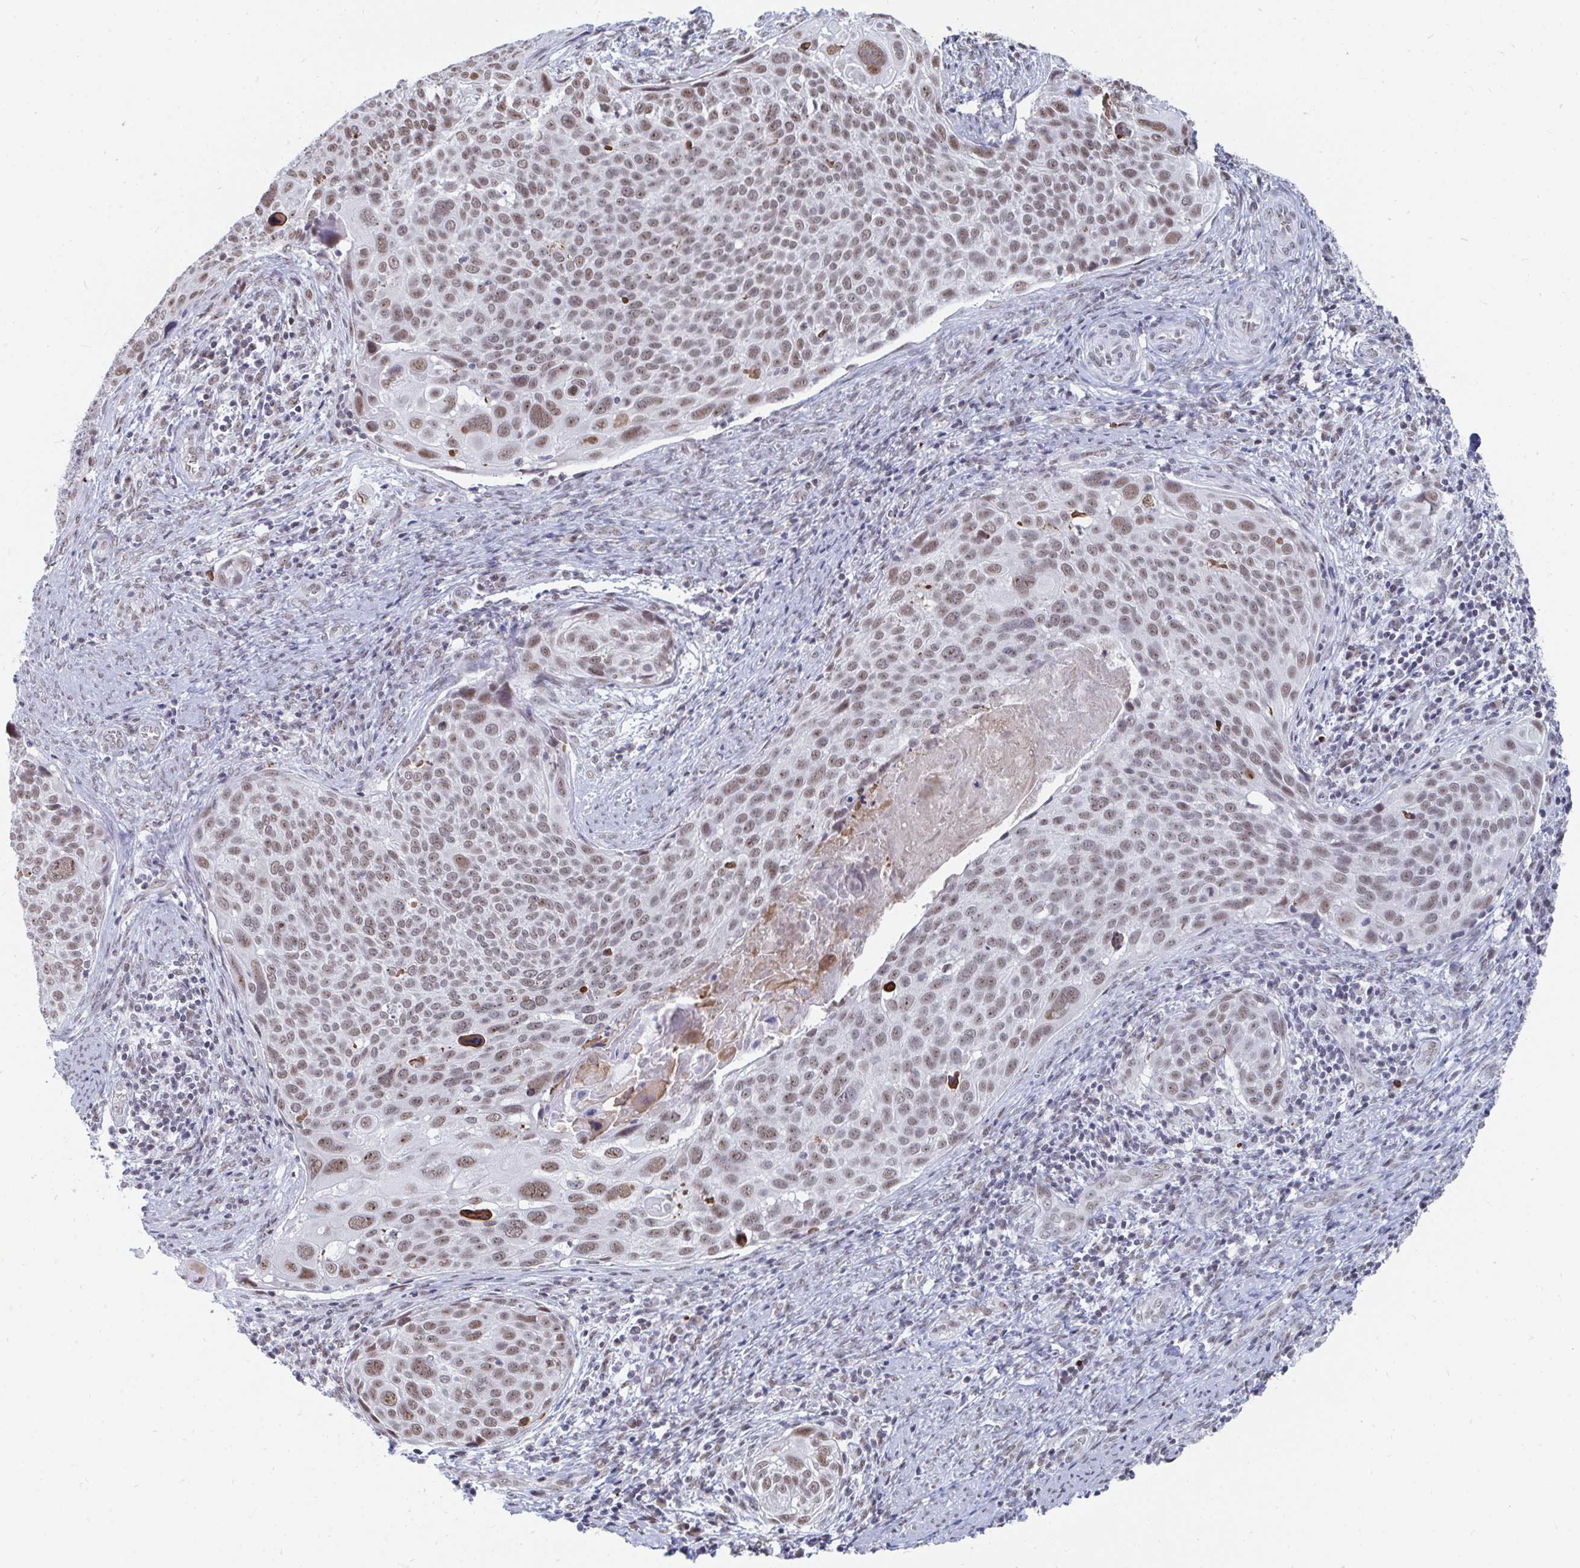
{"staining": {"intensity": "moderate", "quantity": "25%-75%", "location": "nuclear"}, "tissue": "cervical cancer", "cell_type": "Tumor cells", "image_type": "cancer", "snomed": [{"axis": "morphology", "description": "Squamous cell carcinoma, NOS"}, {"axis": "topography", "description": "Cervix"}], "caption": "Immunohistochemical staining of cervical cancer displays medium levels of moderate nuclear expression in approximately 25%-75% of tumor cells. The protein is shown in brown color, while the nuclei are stained blue.", "gene": "TRIP12", "patient": {"sex": "female", "age": 39}}